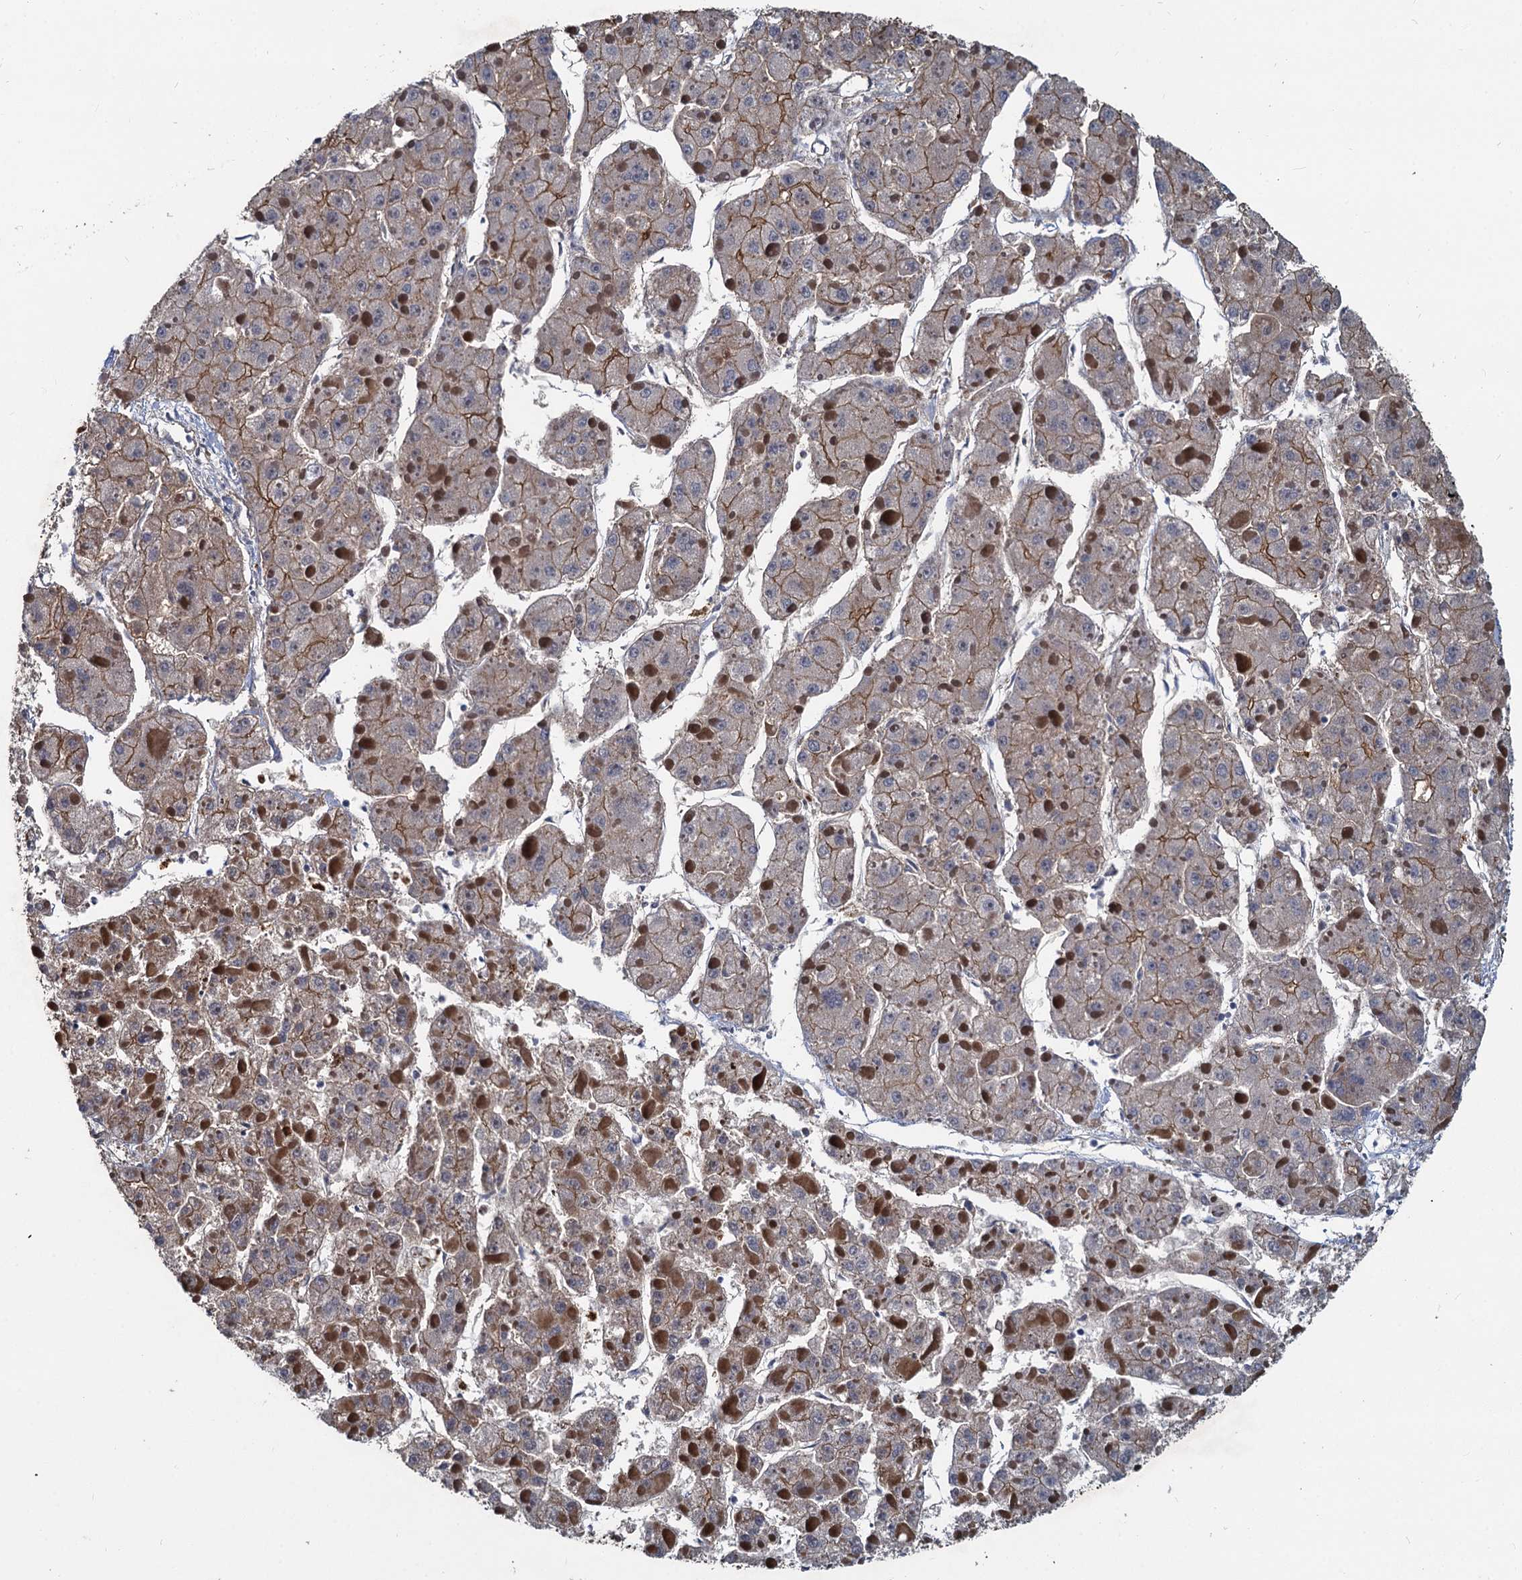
{"staining": {"intensity": "moderate", "quantity": ">75%", "location": "cytoplasmic/membranous"}, "tissue": "liver cancer", "cell_type": "Tumor cells", "image_type": "cancer", "snomed": [{"axis": "morphology", "description": "Carcinoma, Hepatocellular, NOS"}, {"axis": "topography", "description": "Liver"}], "caption": "Immunohistochemical staining of human liver cancer exhibits moderate cytoplasmic/membranous protein expression in about >75% of tumor cells. (Stains: DAB (3,3'-diaminobenzidine) in brown, nuclei in blue, Microscopy: brightfield microscopy at high magnification).", "gene": "ANKRD49", "patient": {"sex": "female", "age": 73}}